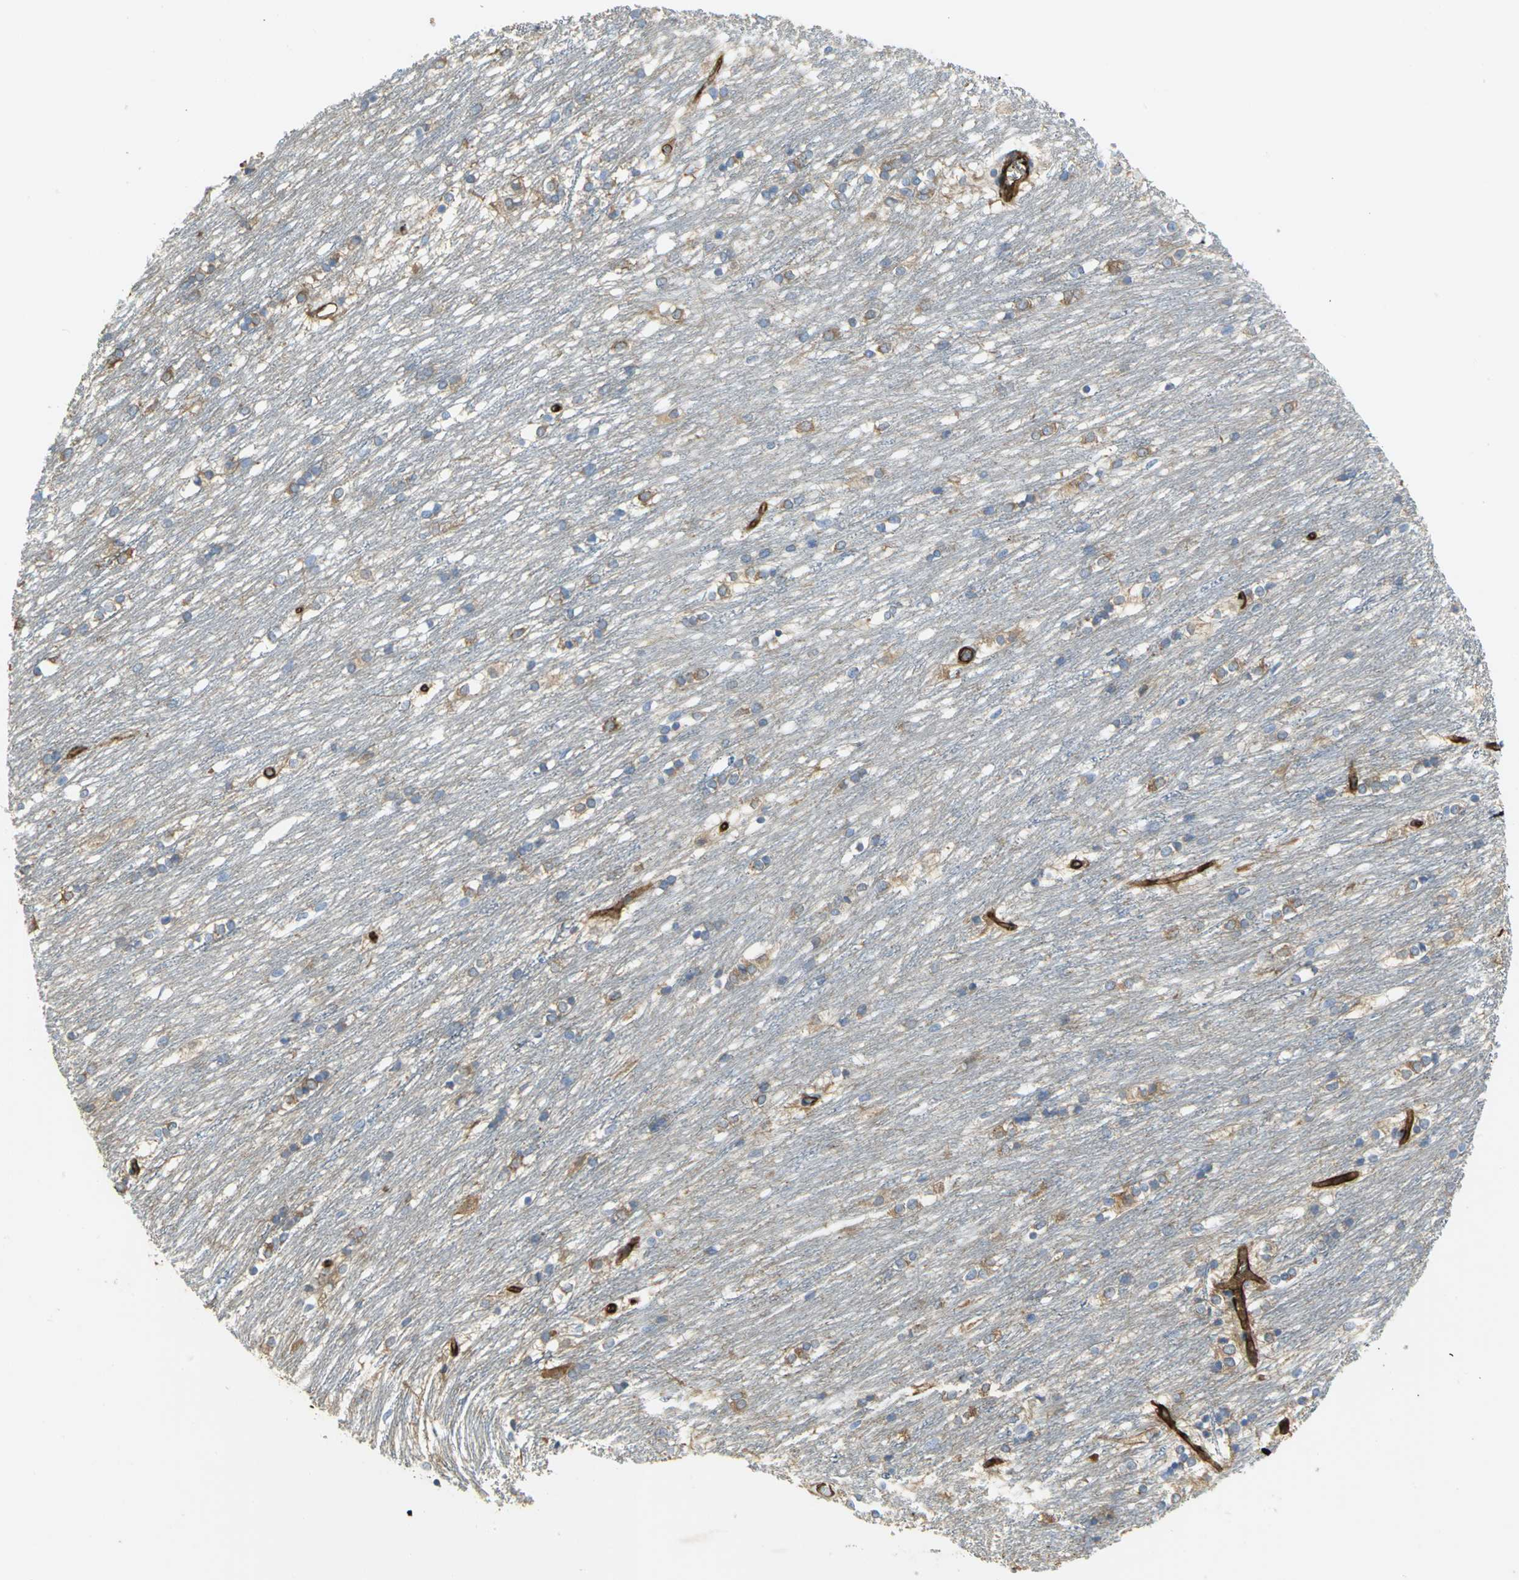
{"staining": {"intensity": "moderate", "quantity": "25%-75%", "location": "cytoplasmic/membranous"}, "tissue": "caudate", "cell_type": "Glial cells", "image_type": "normal", "snomed": [{"axis": "morphology", "description": "Normal tissue, NOS"}, {"axis": "topography", "description": "Lateral ventricle wall"}], "caption": "High-magnification brightfield microscopy of unremarkable caudate stained with DAB (brown) and counterstained with hematoxylin (blue). glial cells exhibit moderate cytoplasmic/membranous positivity is identified in about25%-75% of cells. (Stains: DAB in brown, nuclei in blue, Microscopy: brightfield microscopy at high magnification).", "gene": "FLNB", "patient": {"sex": "female", "age": 19}}